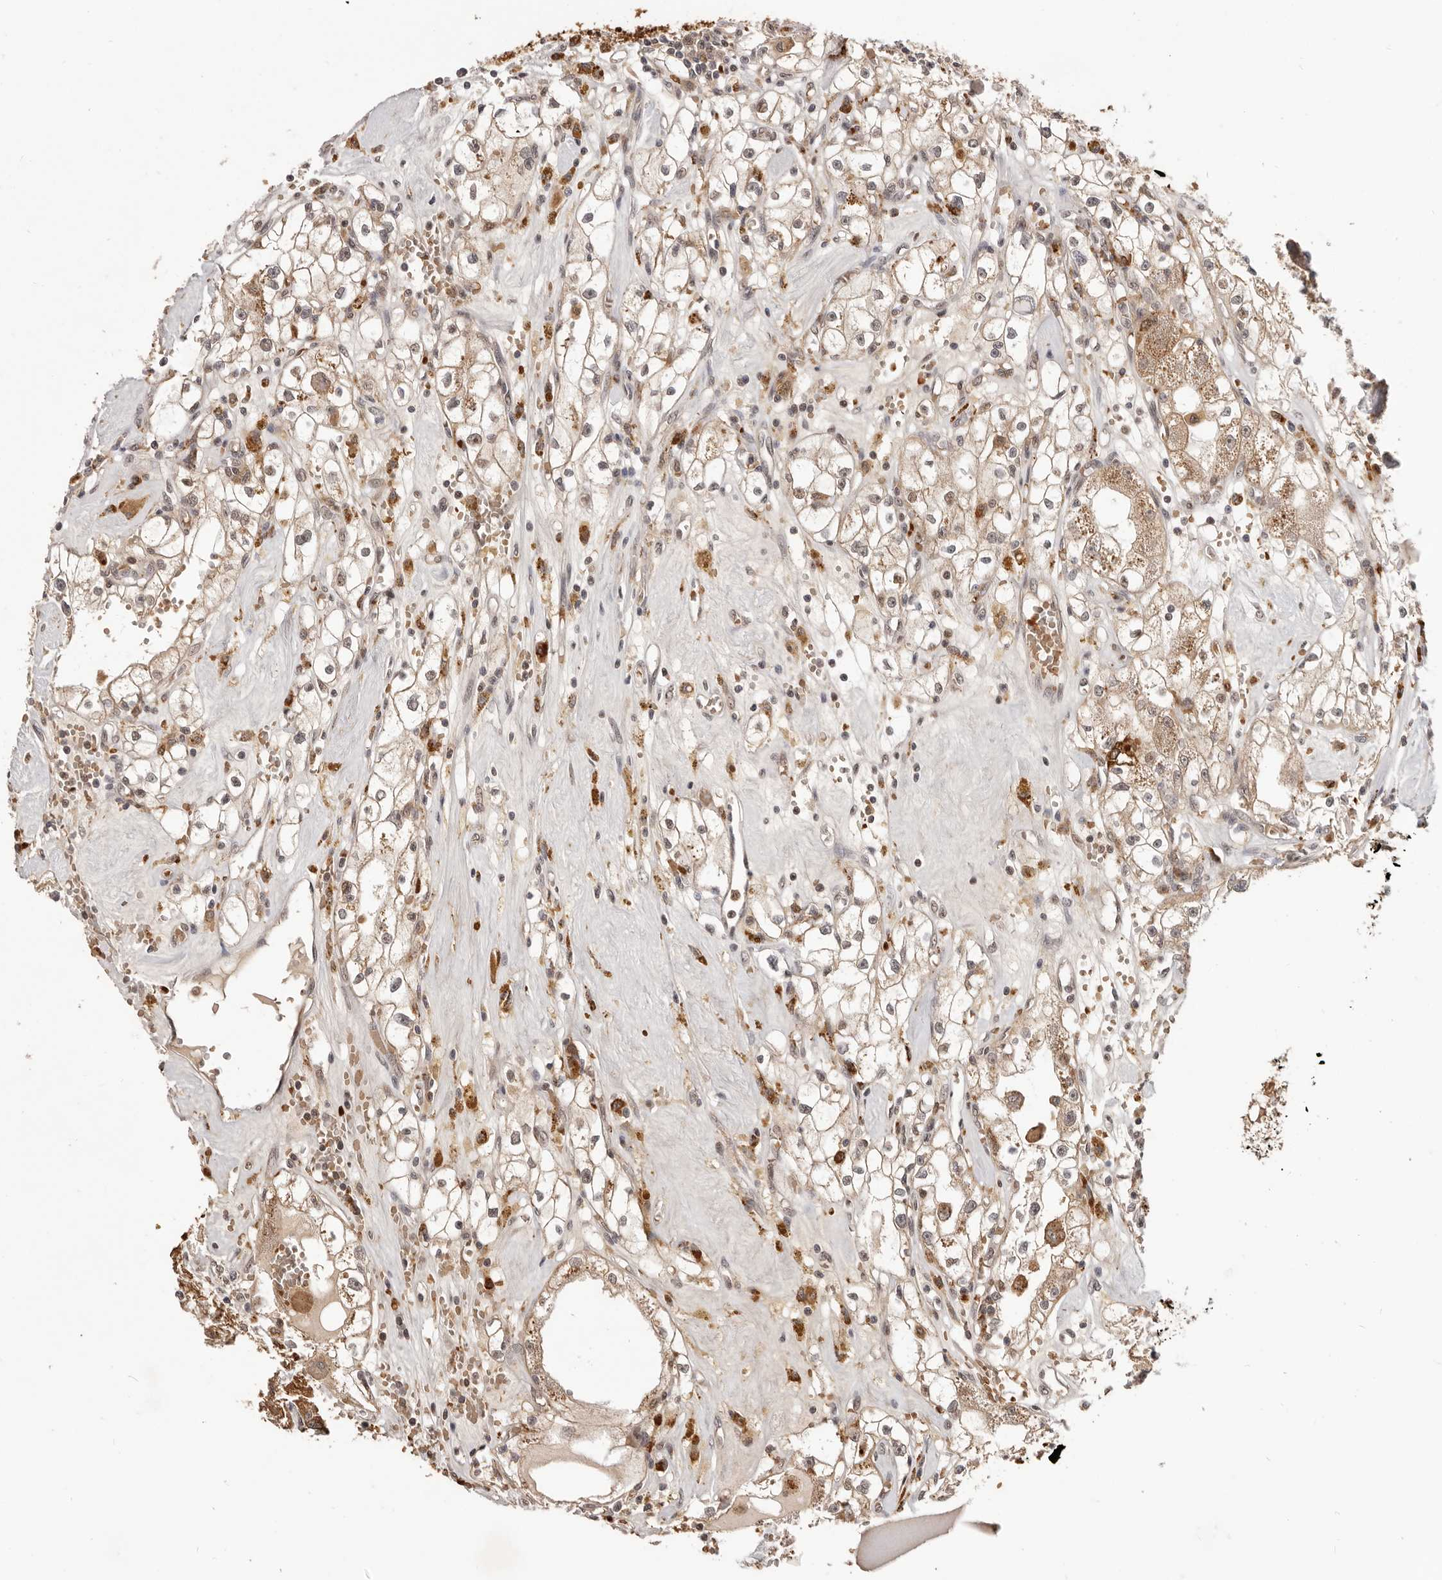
{"staining": {"intensity": "moderate", "quantity": ">75%", "location": "cytoplasmic/membranous"}, "tissue": "renal cancer", "cell_type": "Tumor cells", "image_type": "cancer", "snomed": [{"axis": "morphology", "description": "Adenocarcinoma, NOS"}, {"axis": "topography", "description": "Kidney"}], "caption": "This photomicrograph exhibits immunohistochemistry staining of human adenocarcinoma (renal), with medium moderate cytoplasmic/membranous expression in about >75% of tumor cells.", "gene": "NCOA3", "patient": {"sex": "male", "age": 56}}